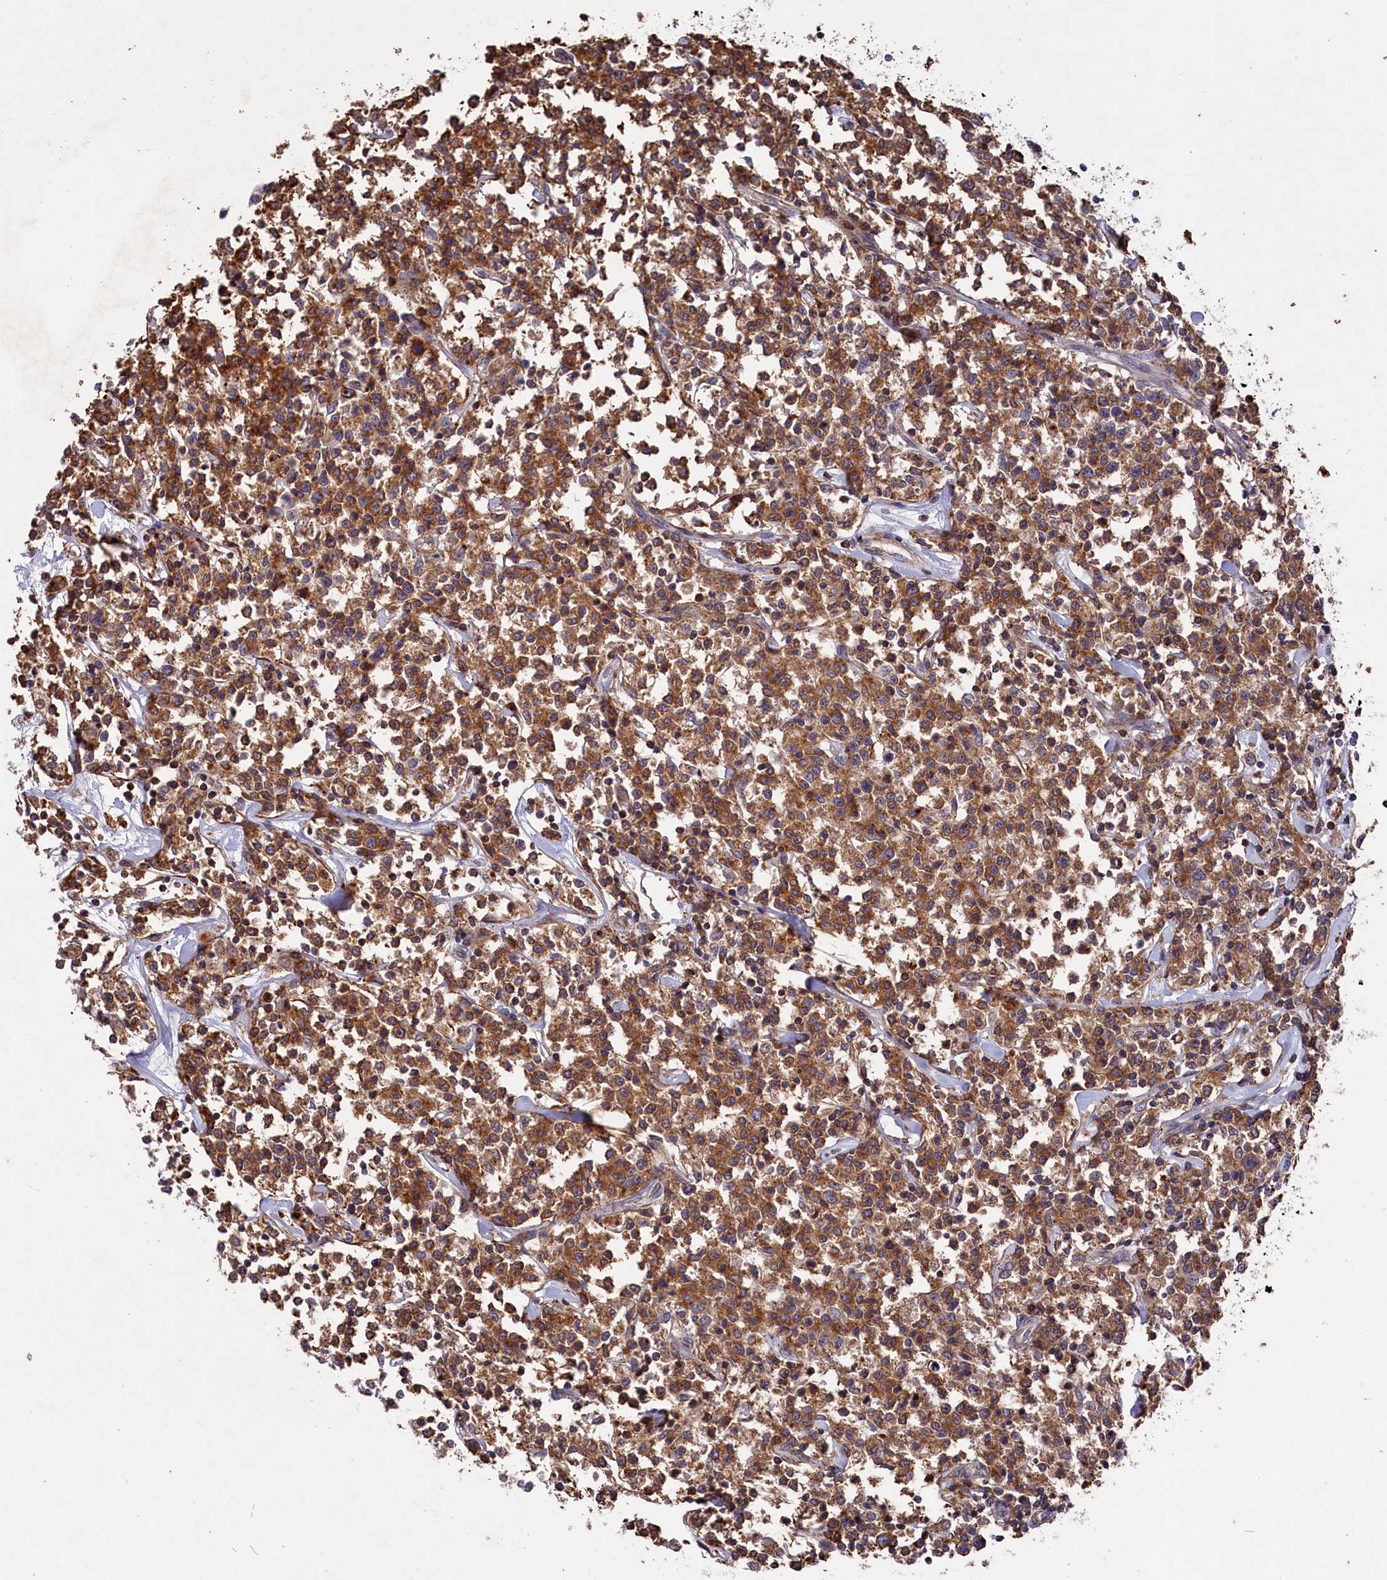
{"staining": {"intensity": "moderate", "quantity": ">75%", "location": "cytoplasmic/membranous"}, "tissue": "lymphoma", "cell_type": "Tumor cells", "image_type": "cancer", "snomed": [{"axis": "morphology", "description": "Malignant lymphoma, non-Hodgkin's type, Low grade"}, {"axis": "topography", "description": "Small intestine"}], "caption": "This is an image of immunohistochemistry staining of lymphoma, which shows moderate staining in the cytoplasmic/membranous of tumor cells.", "gene": "RAPSN", "patient": {"sex": "female", "age": 59}}